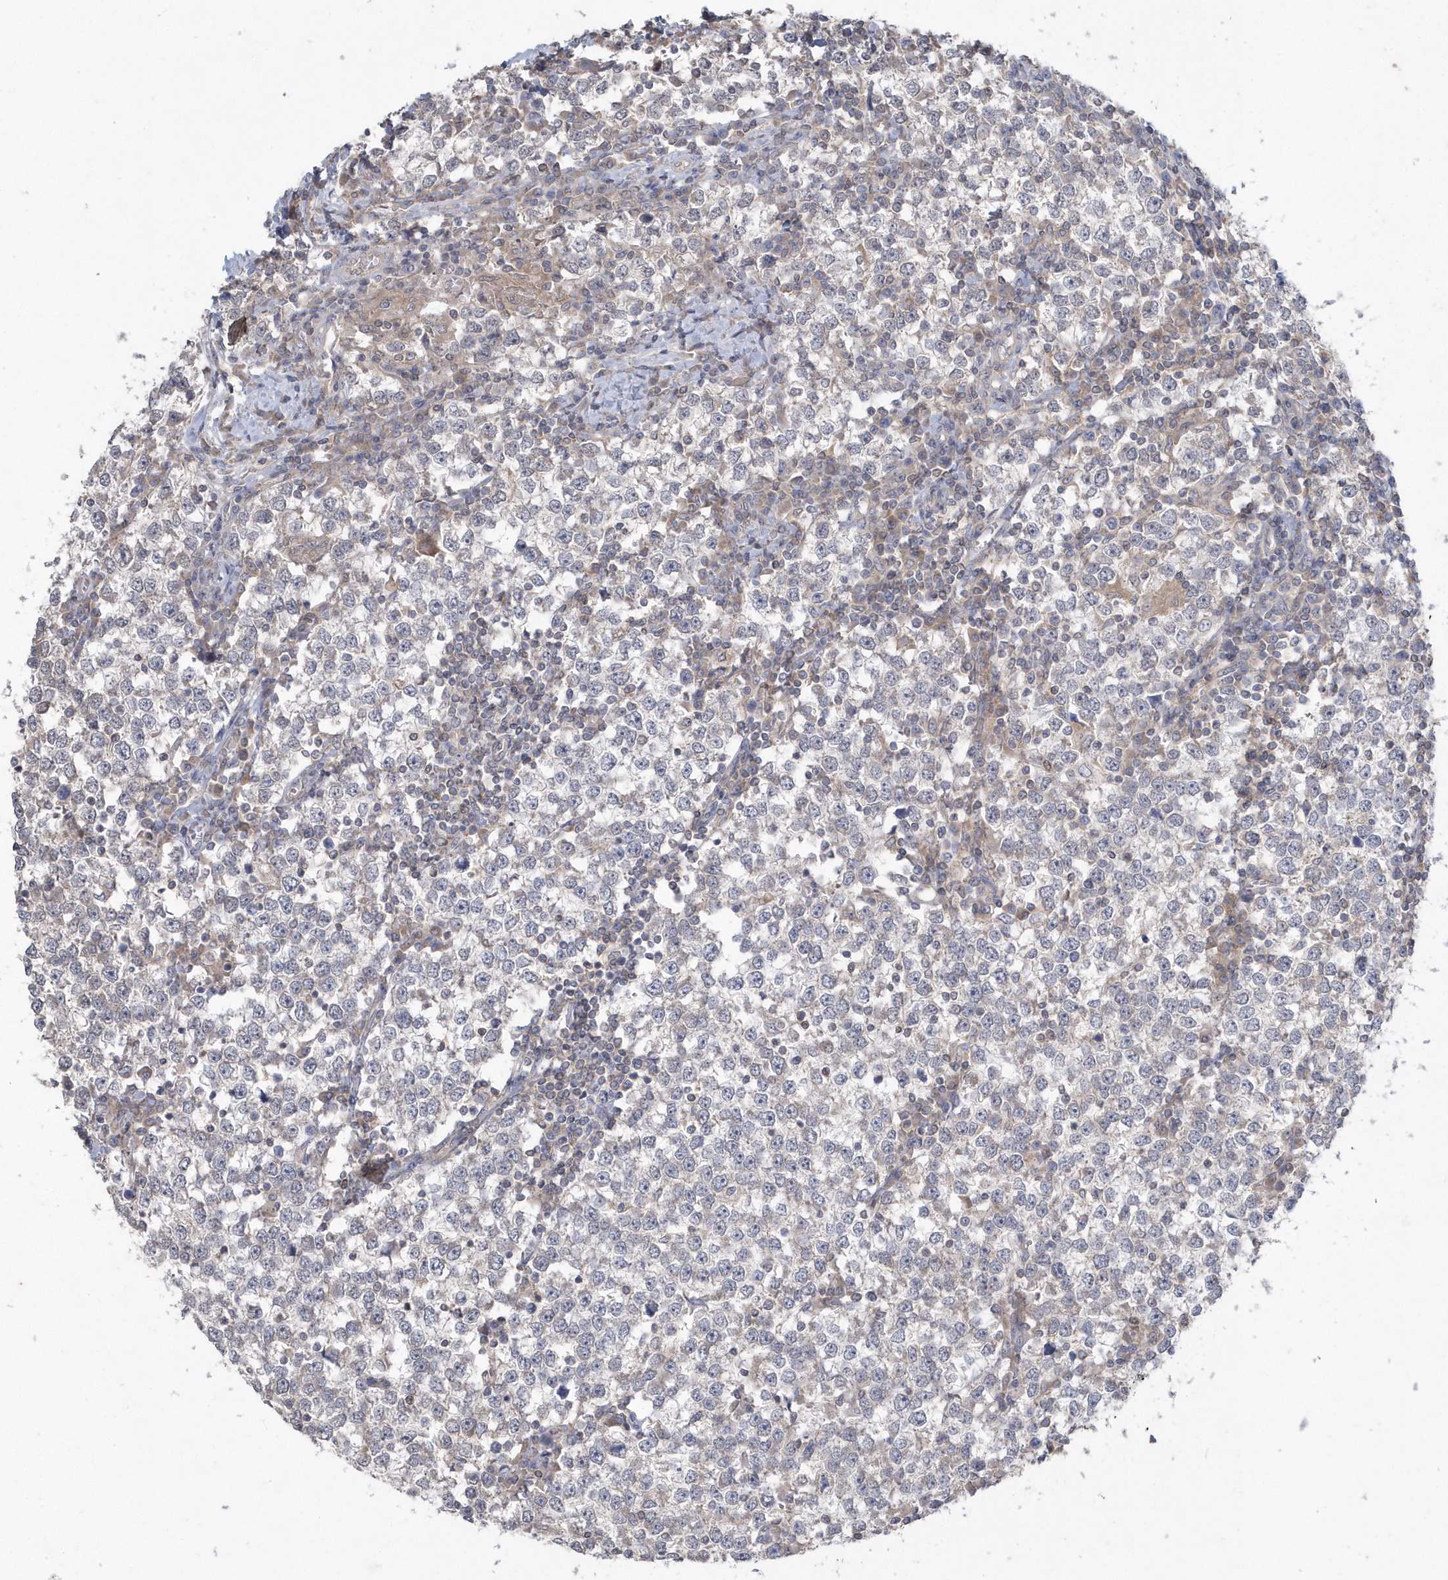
{"staining": {"intensity": "negative", "quantity": "none", "location": "none"}, "tissue": "testis cancer", "cell_type": "Tumor cells", "image_type": "cancer", "snomed": [{"axis": "morphology", "description": "Seminoma, NOS"}, {"axis": "topography", "description": "Testis"}], "caption": "IHC micrograph of neoplastic tissue: human testis seminoma stained with DAB (3,3'-diaminobenzidine) demonstrates no significant protein staining in tumor cells.", "gene": "AKR7A2", "patient": {"sex": "male", "age": 65}}